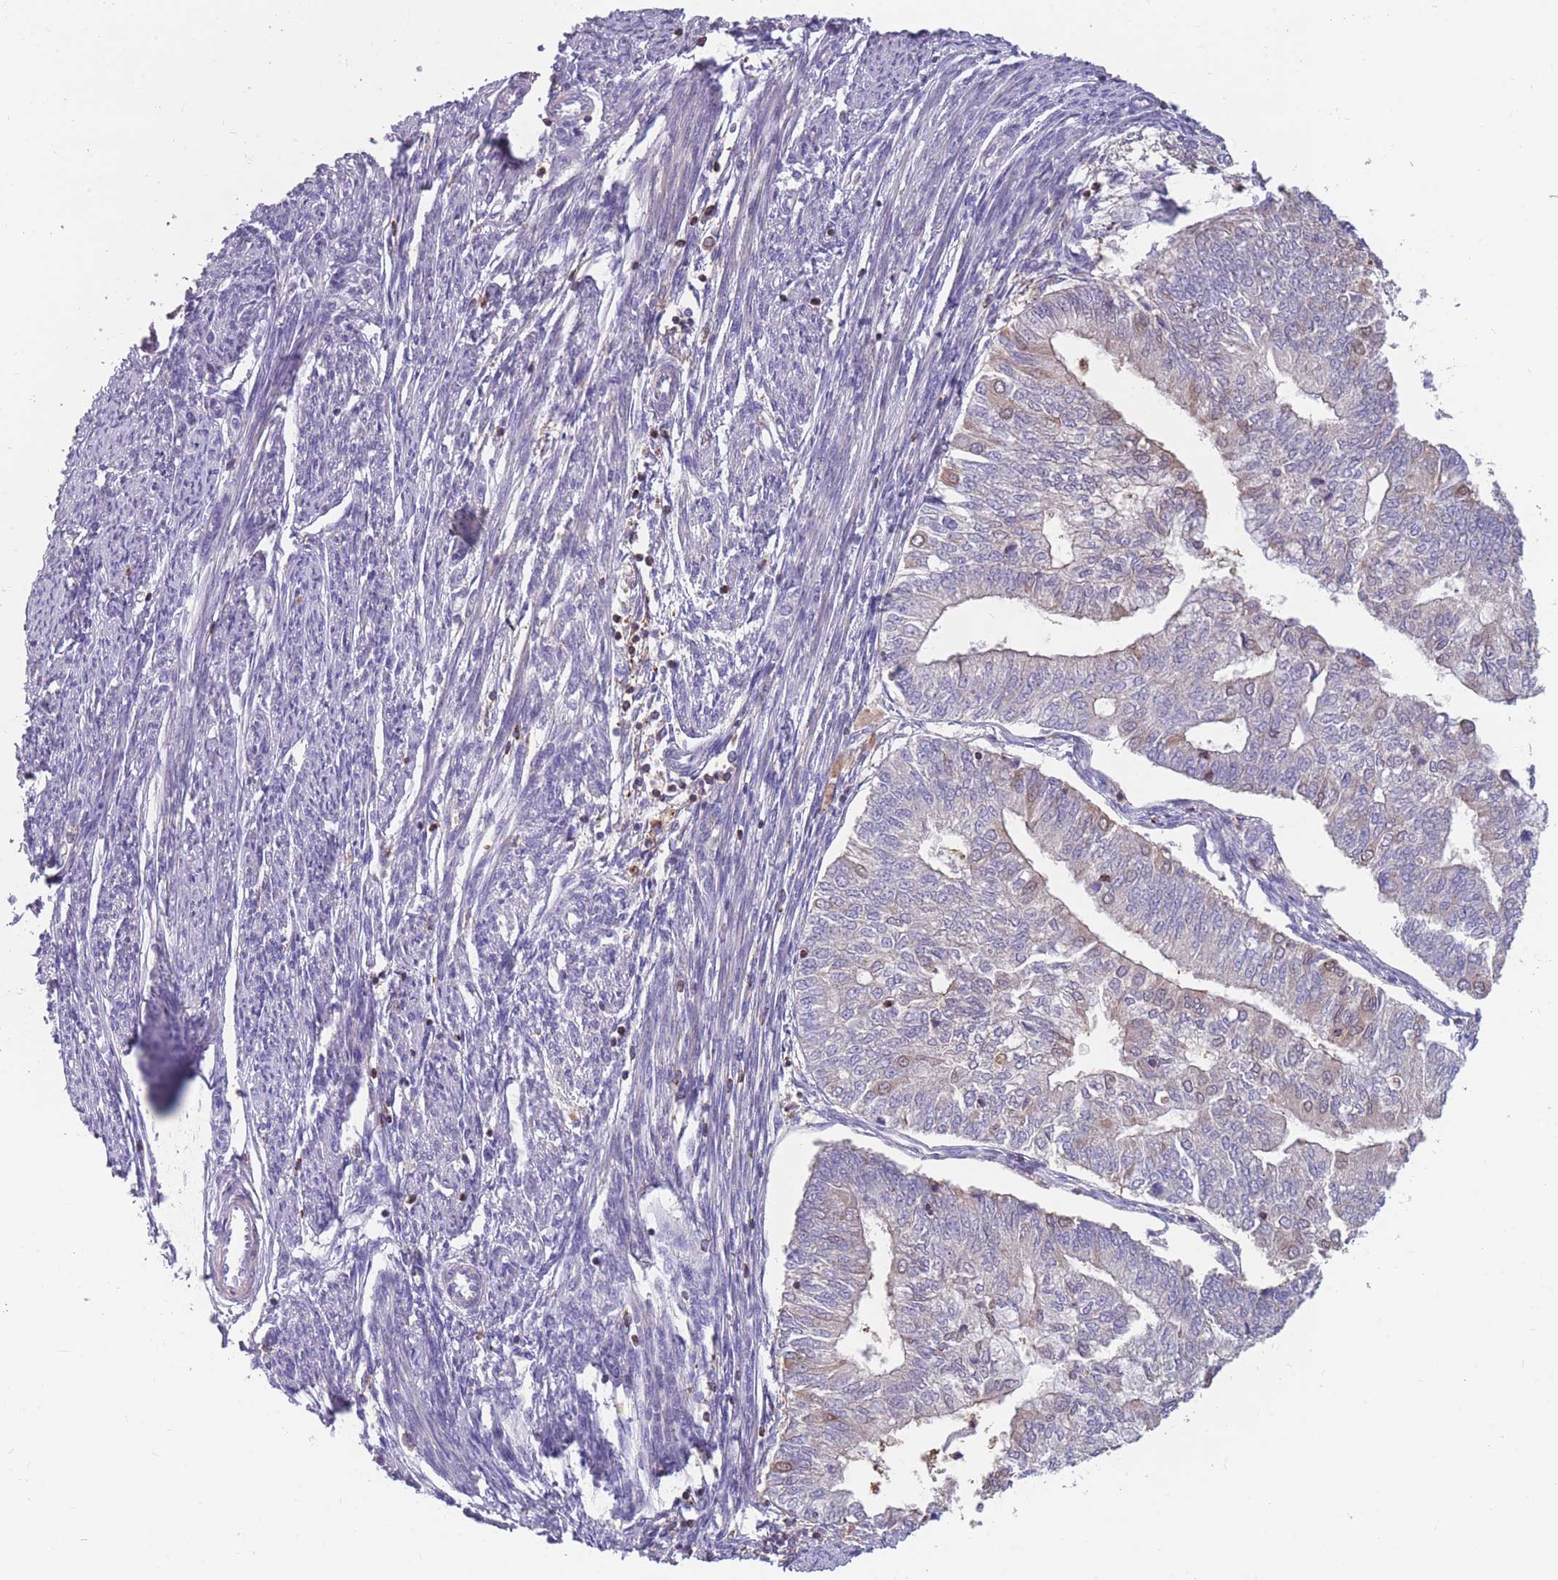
{"staining": {"intensity": "moderate", "quantity": "25%-75%", "location": "cytoplasmic/membranous"}, "tissue": "smooth muscle", "cell_type": "Smooth muscle cells", "image_type": "normal", "snomed": [{"axis": "morphology", "description": "Normal tissue, NOS"}, {"axis": "topography", "description": "Smooth muscle"}, {"axis": "topography", "description": "Uterus"}], "caption": "An image of human smooth muscle stained for a protein exhibits moderate cytoplasmic/membranous brown staining in smooth muscle cells.", "gene": "CD33", "patient": {"sex": "female", "age": 59}}